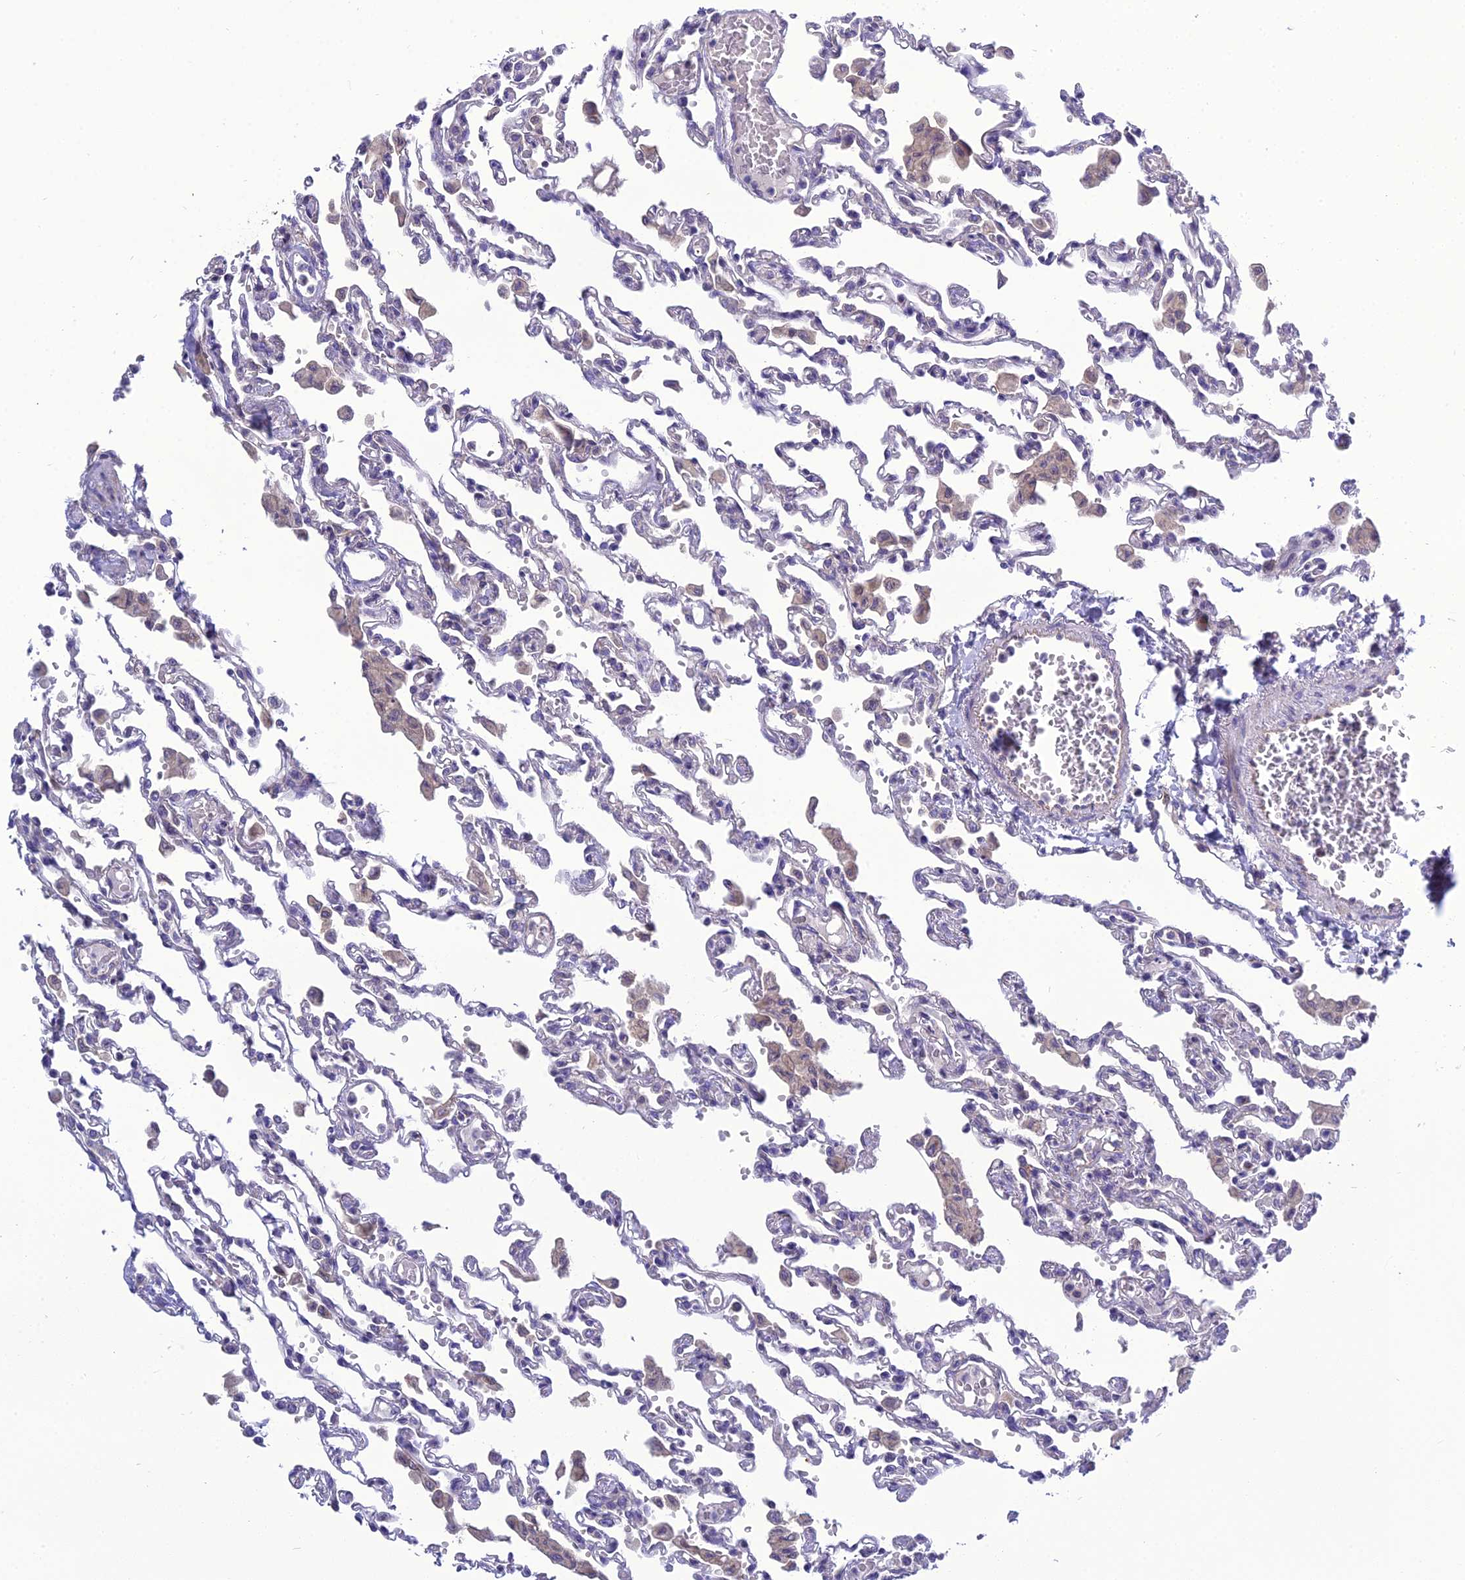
{"staining": {"intensity": "negative", "quantity": "none", "location": "none"}, "tissue": "lung", "cell_type": "Alveolar cells", "image_type": "normal", "snomed": [{"axis": "morphology", "description": "Normal tissue, NOS"}, {"axis": "topography", "description": "Bronchus"}, {"axis": "topography", "description": "Lung"}], "caption": "The IHC photomicrograph has no significant staining in alveolar cells of lung. (DAB (3,3'-diaminobenzidine) IHC visualized using brightfield microscopy, high magnification).", "gene": "GOLPH3", "patient": {"sex": "female", "age": 49}}